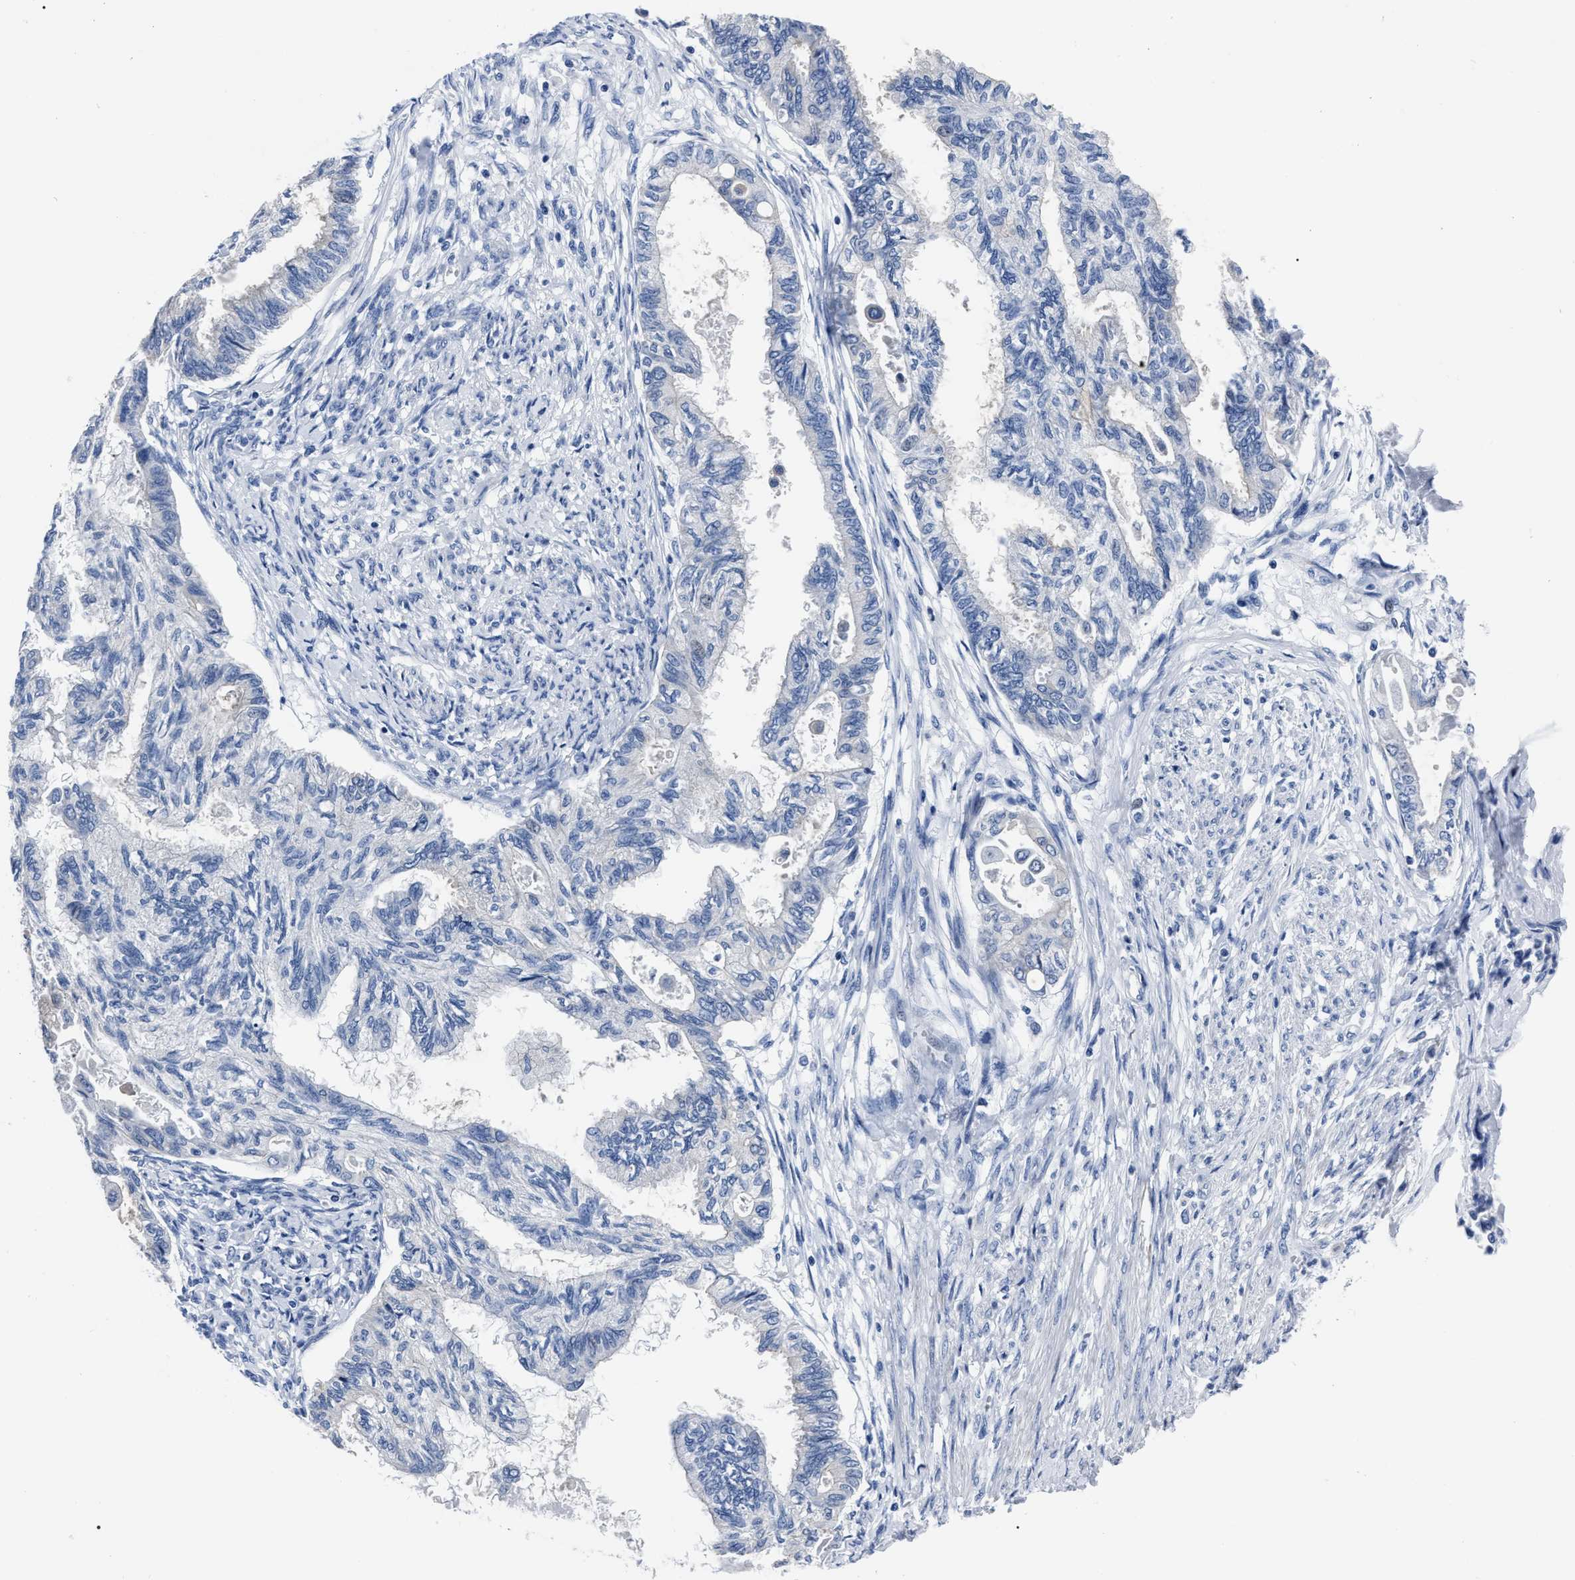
{"staining": {"intensity": "negative", "quantity": "none", "location": "none"}, "tissue": "cervical cancer", "cell_type": "Tumor cells", "image_type": "cancer", "snomed": [{"axis": "morphology", "description": "Normal tissue, NOS"}, {"axis": "morphology", "description": "Adenocarcinoma, NOS"}, {"axis": "topography", "description": "Cervix"}, {"axis": "topography", "description": "Endometrium"}], "caption": "Tumor cells are negative for brown protein staining in cervical adenocarcinoma.", "gene": "MOV10L1", "patient": {"sex": "female", "age": 86}}